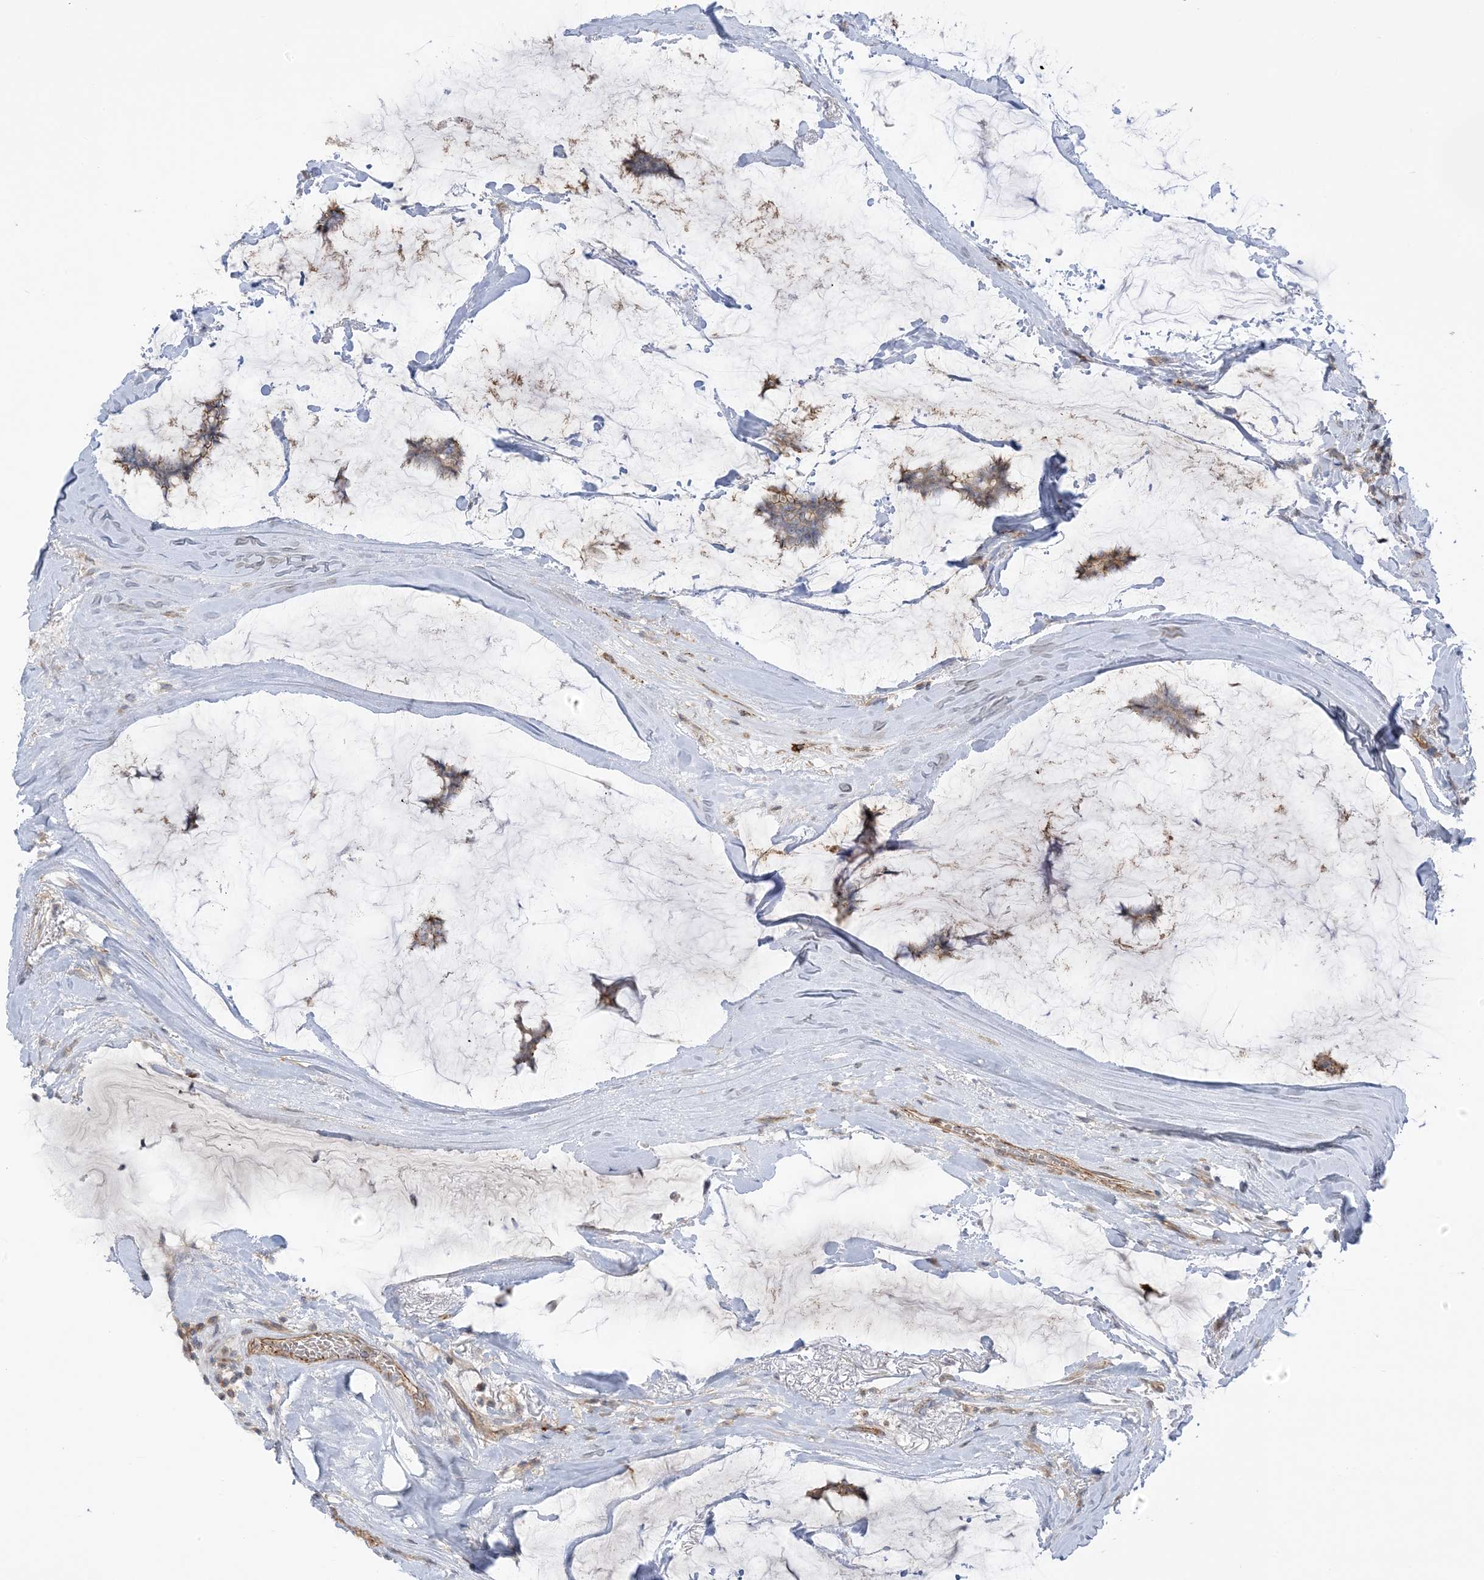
{"staining": {"intensity": "weak", "quantity": "25%-75%", "location": "cytoplasmic/membranous"}, "tissue": "breast cancer", "cell_type": "Tumor cells", "image_type": "cancer", "snomed": [{"axis": "morphology", "description": "Duct carcinoma"}, {"axis": "topography", "description": "Breast"}], "caption": "Immunohistochemical staining of breast invasive ductal carcinoma demonstrates low levels of weak cytoplasmic/membranous staining in approximately 25%-75% of tumor cells. Nuclei are stained in blue.", "gene": "ICMT", "patient": {"sex": "female", "age": 93}}